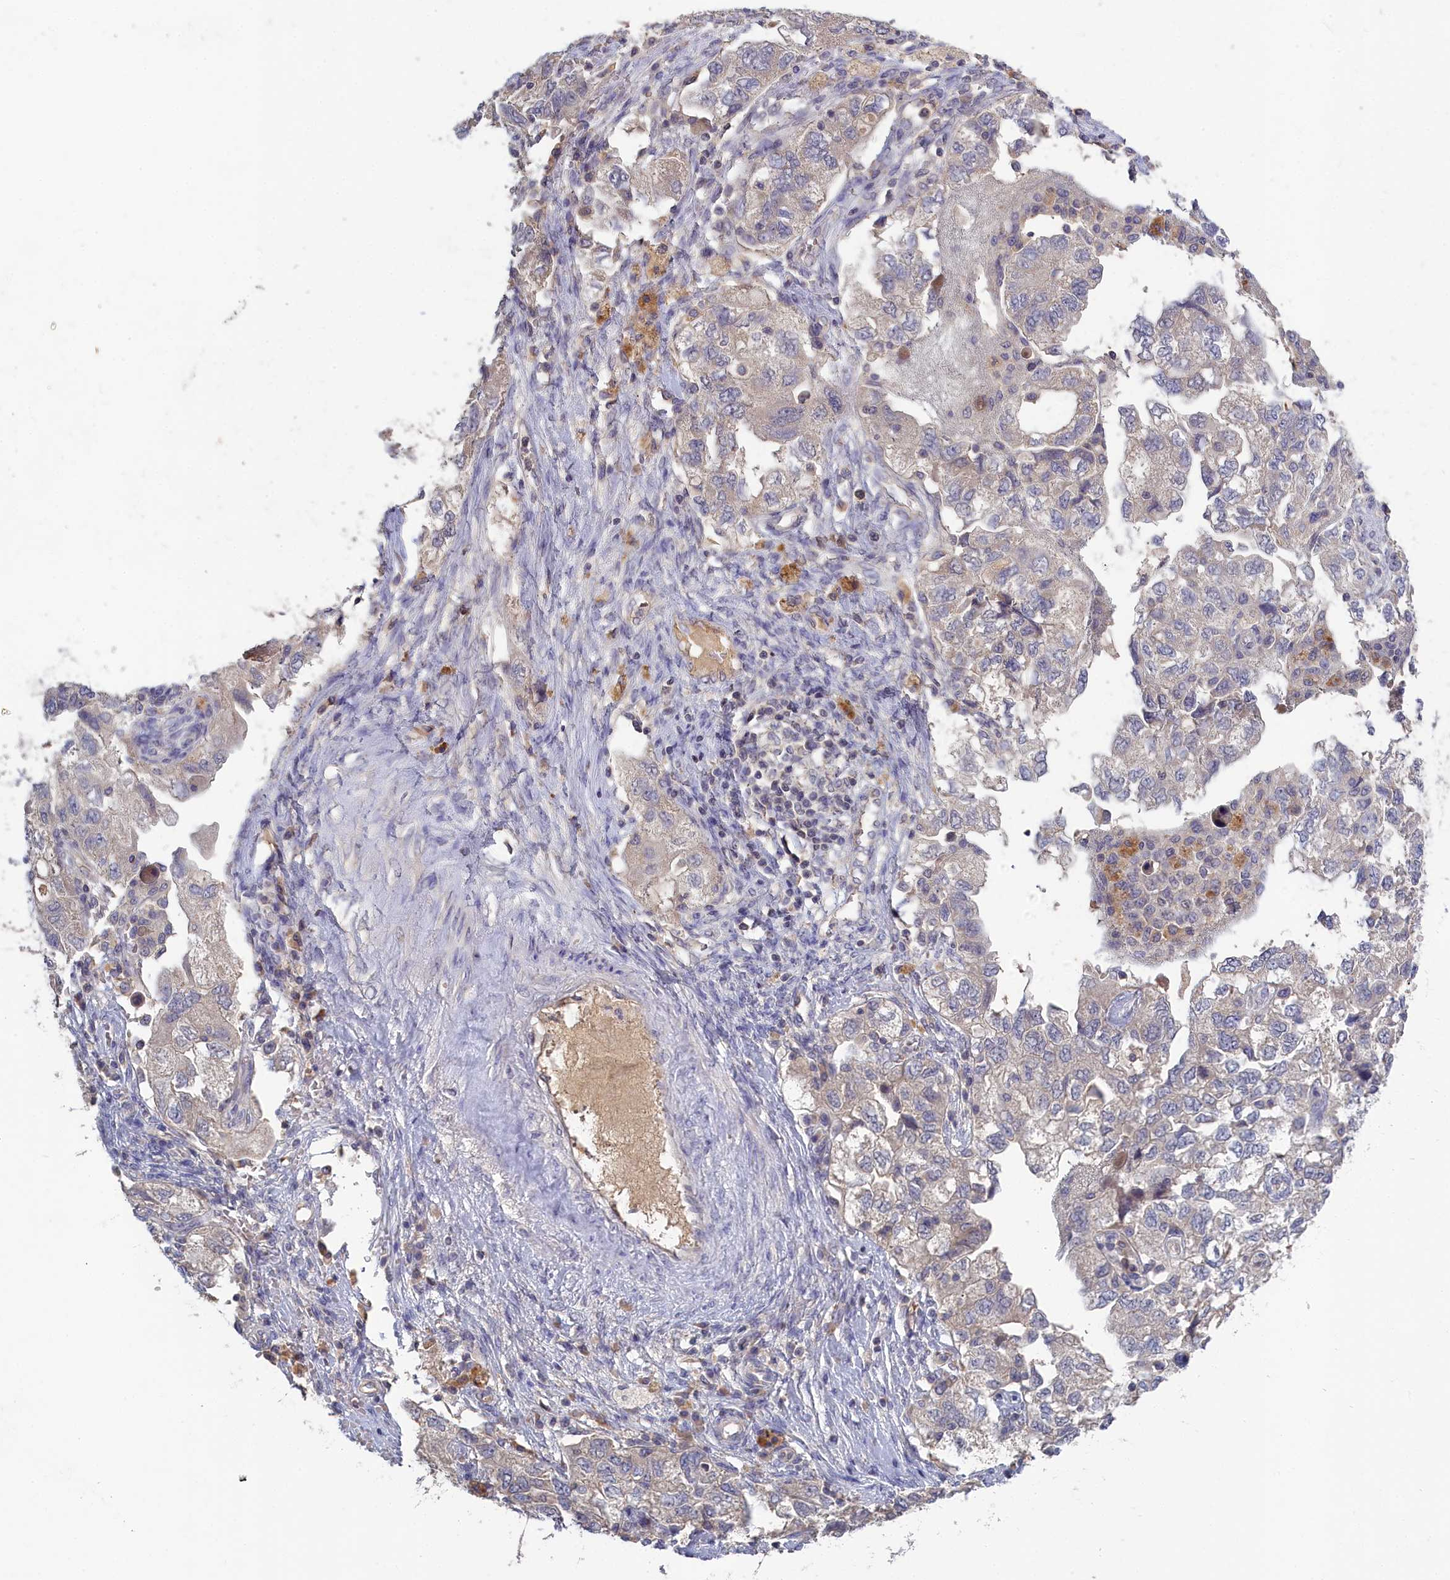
{"staining": {"intensity": "negative", "quantity": "none", "location": "none"}, "tissue": "ovarian cancer", "cell_type": "Tumor cells", "image_type": "cancer", "snomed": [{"axis": "morphology", "description": "Carcinoma, NOS"}, {"axis": "morphology", "description": "Cystadenocarcinoma, serous, NOS"}, {"axis": "topography", "description": "Ovary"}], "caption": "The image displays no staining of tumor cells in serous cystadenocarcinoma (ovarian).", "gene": "CELF5", "patient": {"sex": "female", "age": 69}}